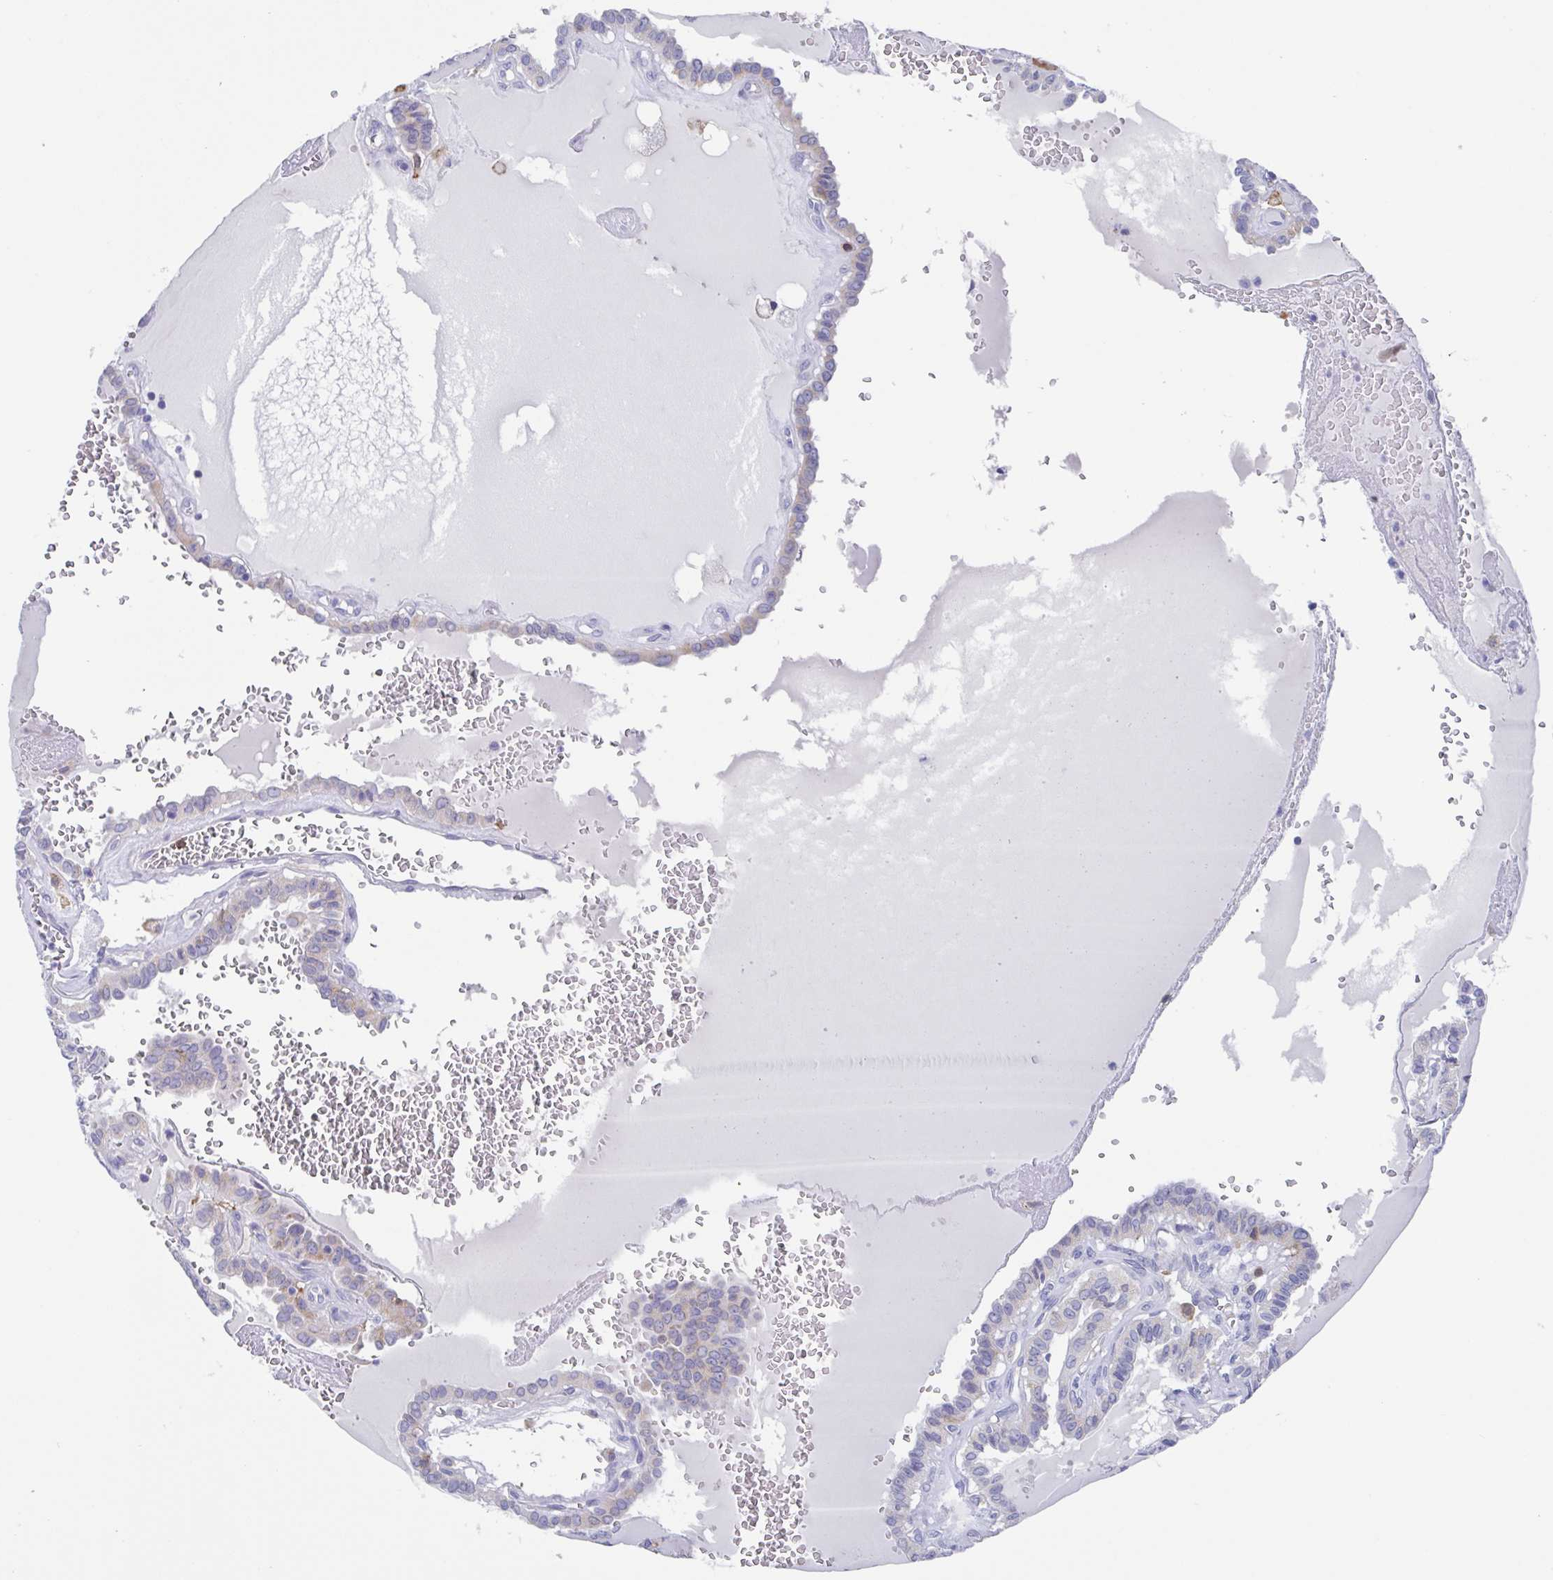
{"staining": {"intensity": "weak", "quantity": "<25%", "location": "cytoplasmic/membranous"}, "tissue": "thyroid cancer", "cell_type": "Tumor cells", "image_type": "cancer", "snomed": [{"axis": "morphology", "description": "Papillary adenocarcinoma, NOS"}, {"axis": "topography", "description": "Thyroid gland"}], "caption": "This is an immunohistochemistry photomicrograph of human thyroid papillary adenocarcinoma. There is no expression in tumor cells.", "gene": "FCGR3A", "patient": {"sex": "female", "age": 21}}